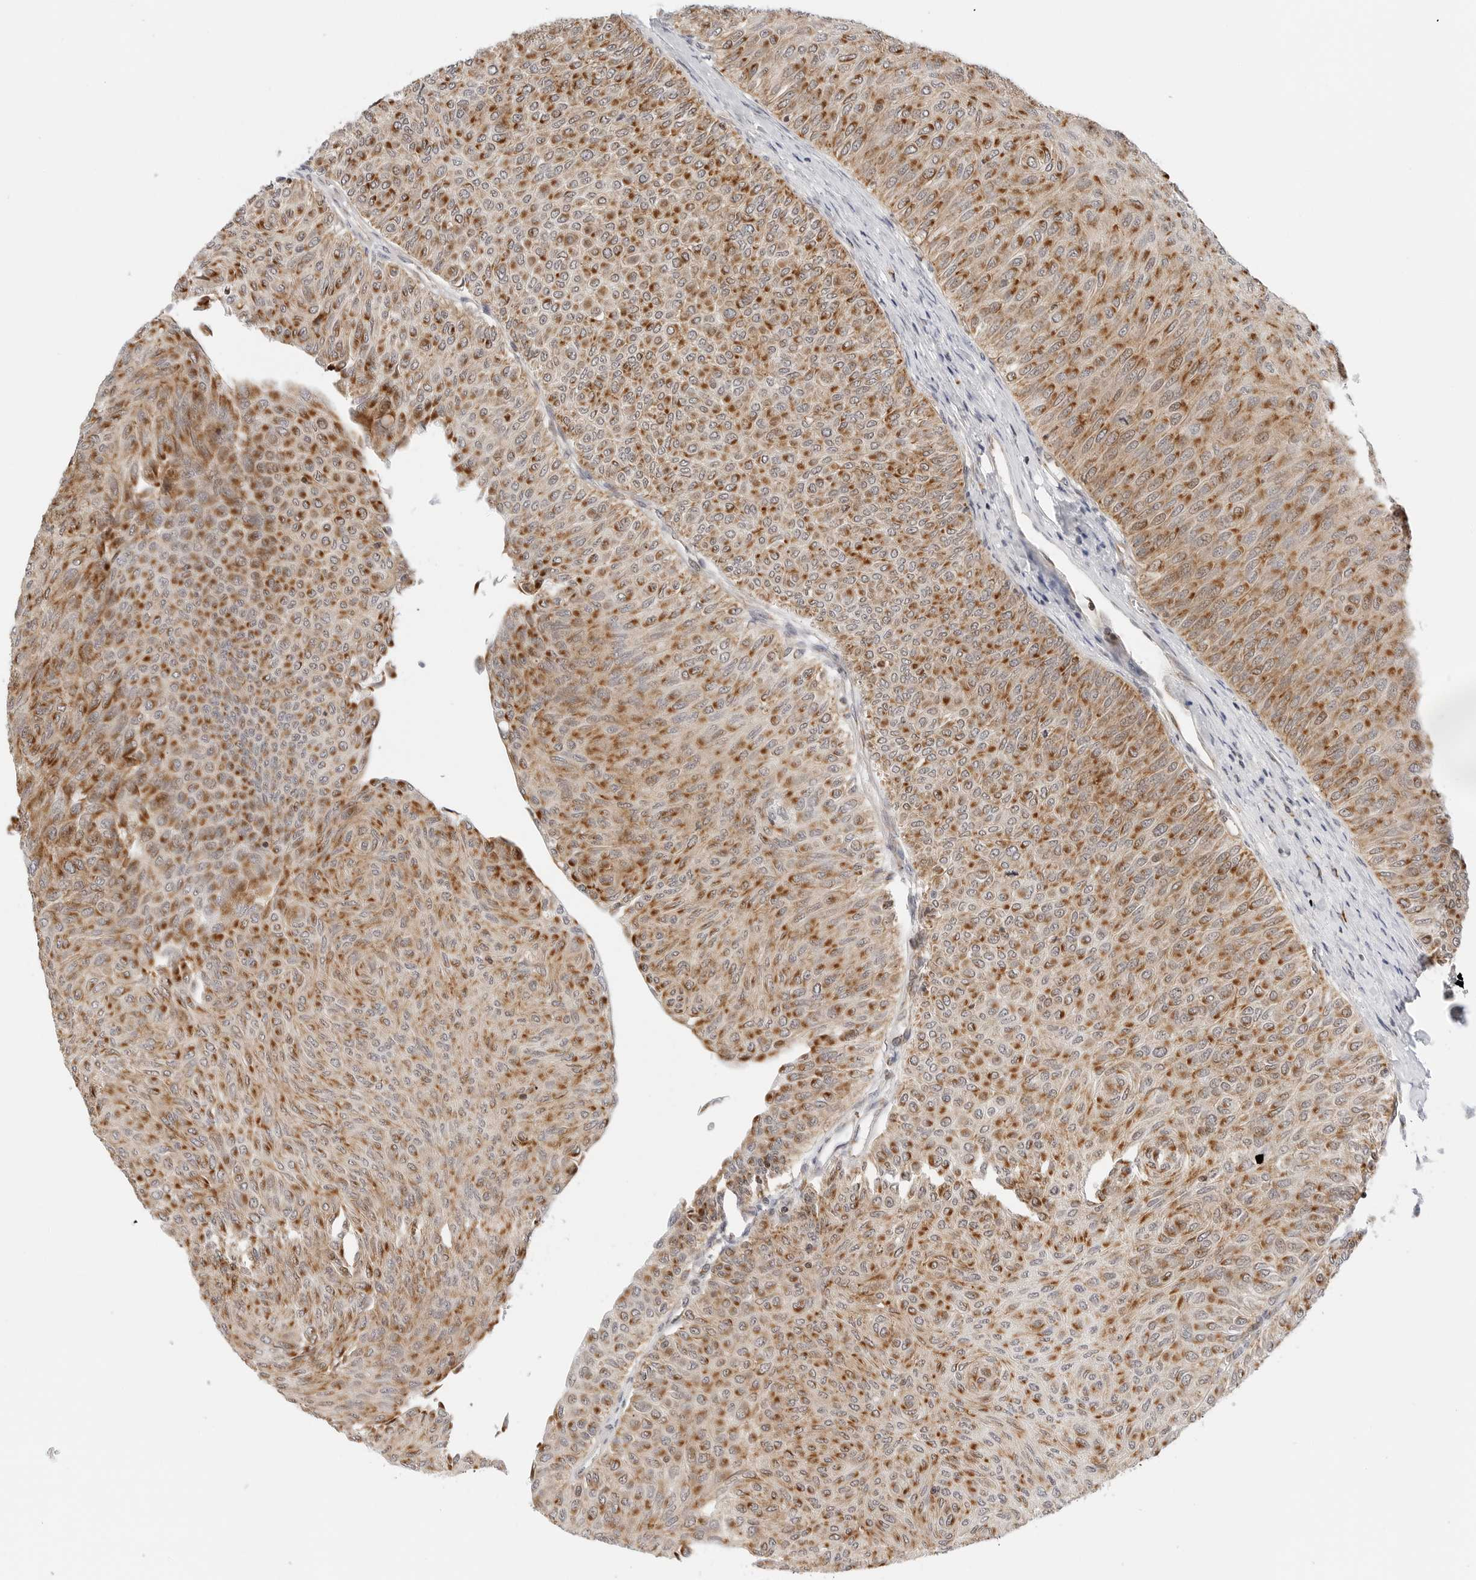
{"staining": {"intensity": "strong", "quantity": ">75%", "location": "cytoplasmic/membranous"}, "tissue": "urothelial cancer", "cell_type": "Tumor cells", "image_type": "cancer", "snomed": [{"axis": "morphology", "description": "Urothelial carcinoma, Low grade"}, {"axis": "topography", "description": "Urinary bladder"}], "caption": "Immunohistochemistry (IHC) micrograph of neoplastic tissue: urothelial cancer stained using IHC exhibits high levels of strong protein expression localized specifically in the cytoplasmic/membranous of tumor cells, appearing as a cytoplasmic/membranous brown color.", "gene": "DYRK4", "patient": {"sex": "male", "age": 78}}